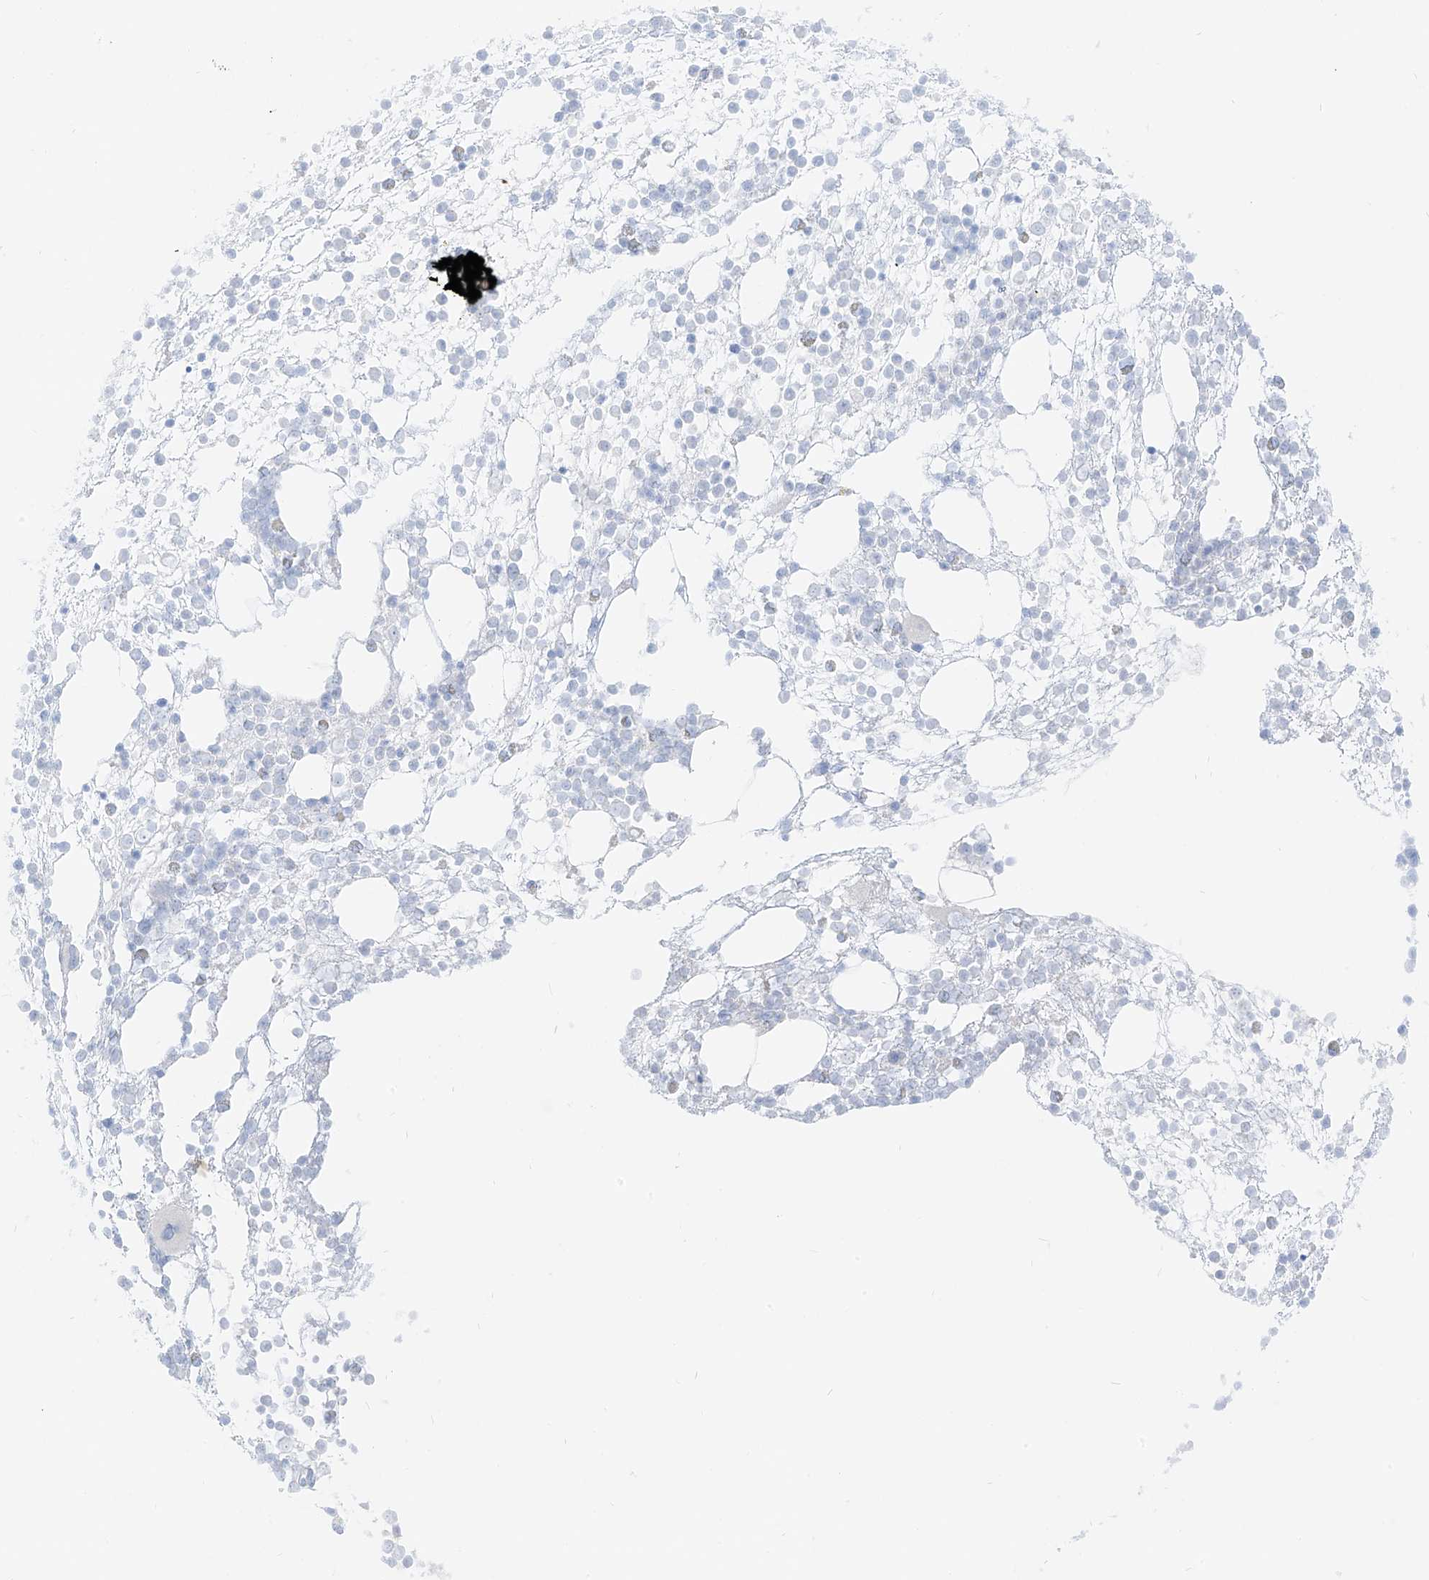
{"staining": {"intensity": "negative", "quantity": "none", "location": "none"}, "tissue": "bone marrow", "cell_type": "Hematopoietic cells", "image_type": "normal", "snomed": [{"axis": "morphology", "description": "Normal tissue, NOS"}, {"axis": "topography", "description": "Bone marrow"}], "caption": "This photomicrograph is of unremarkable bone marrow stained with immunohistochemistry (IHC) to label a protein in brown with the nuclei are counter-stained blue. There is no expression in hematopoietic cells. (DAB (3,3'-diaminobenzidine) IHC with hematoxylin counter stain).", "gene": "ZIM3", "patient": {"sex": "male", "age": 54}}